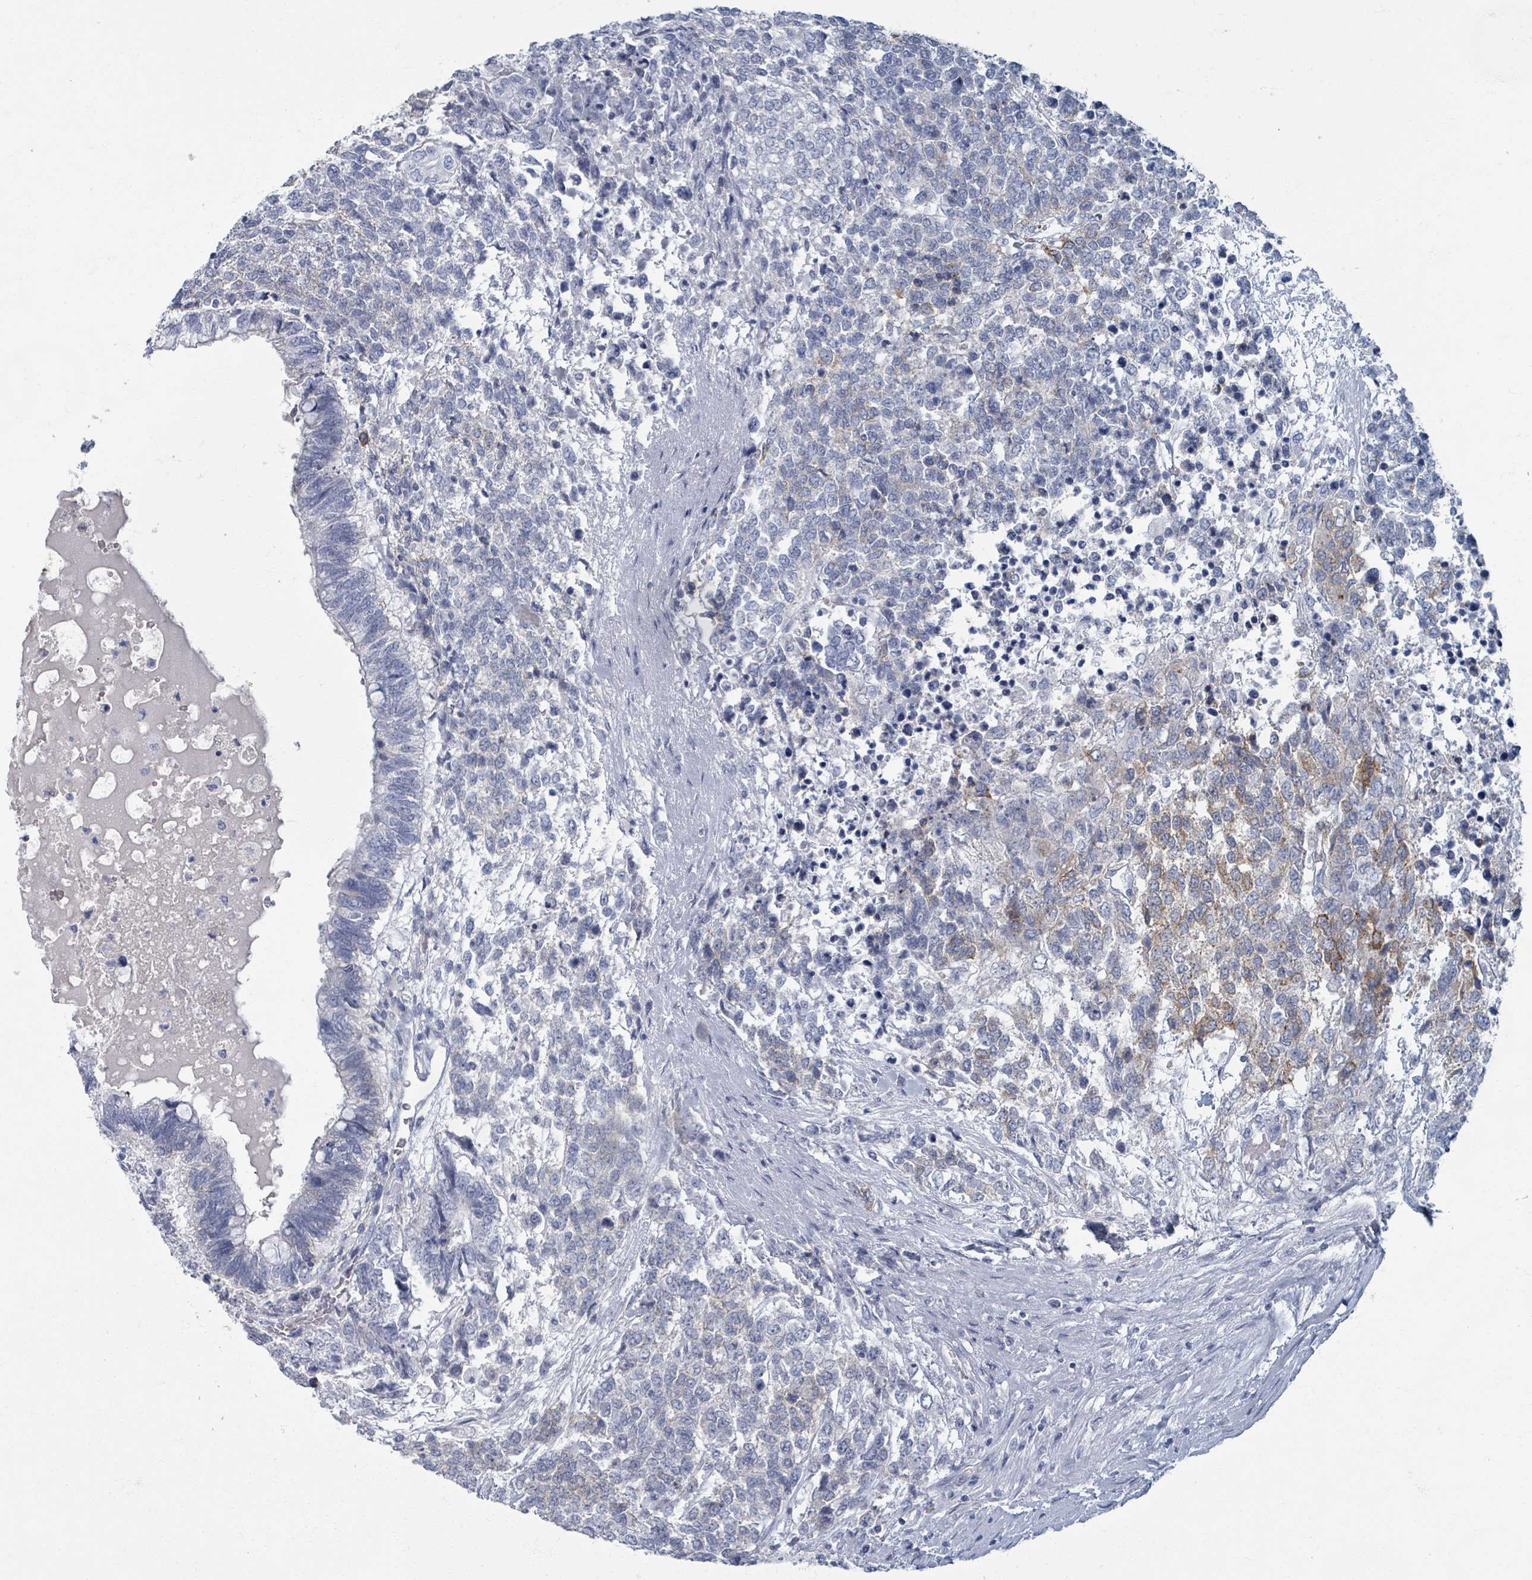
{"staining": {"intensity": "moderate", "quantity": "<25%", "location": "cytoplasmic/membranous"}, "tissue": "testis cancer", "cell_type": "Tumor cells", "image_type": "cancer", "snomed": [{"axis": "morphology", "description": "Carcinoma, Embryonal, NOS"}, {"axis": "topography", "description": "Testis"}], "caption": "Embryonal carcinoma (testis) stained for a protein displays moderate cytoplasmic/membranous positivity in tumor cells.", "gene": "TAS2R1", "patient": {"sex": "male", "age": 23}}